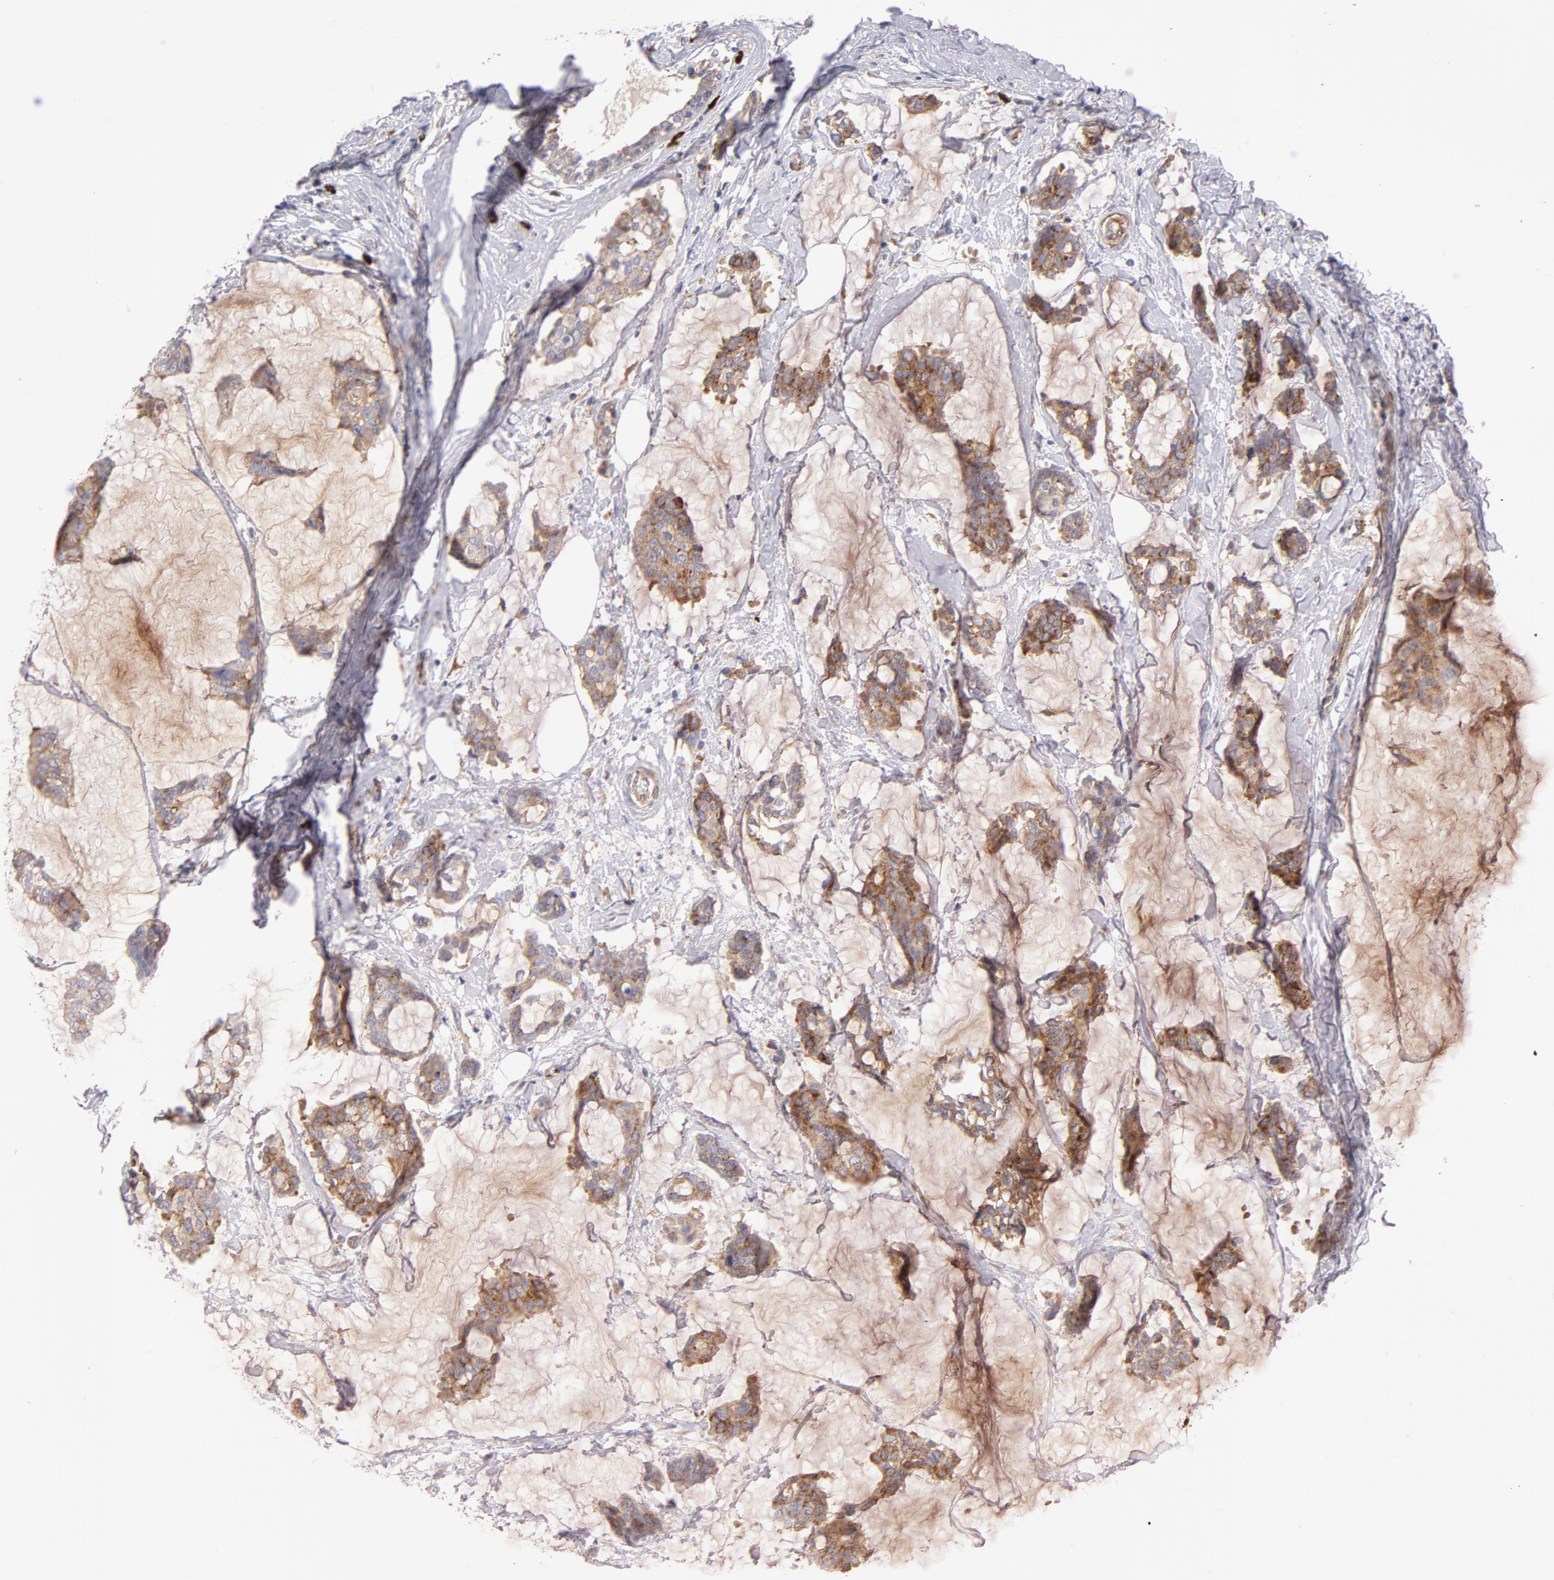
{"staining": {"intensity": "moderate", "quantity": ">75%", "location": "cytoplasmic/membranous"}, "tissue": "breast cancer", "cell_type": "Tumor cells", "image_type": "cancer", "snomed": [{"axis": "morphology", "description": "Duct carcinoma"}, {"axis": "topography", "description": "Breast"}], "caption": "Moderate cytoplasmic/membranous expression is appreciated in about >75% of tumor cells in breast cancer (infiltrating ductal carcinoma).", "gene": "RAPGEF3", "patient": {"sex": "female", "age": 93}}